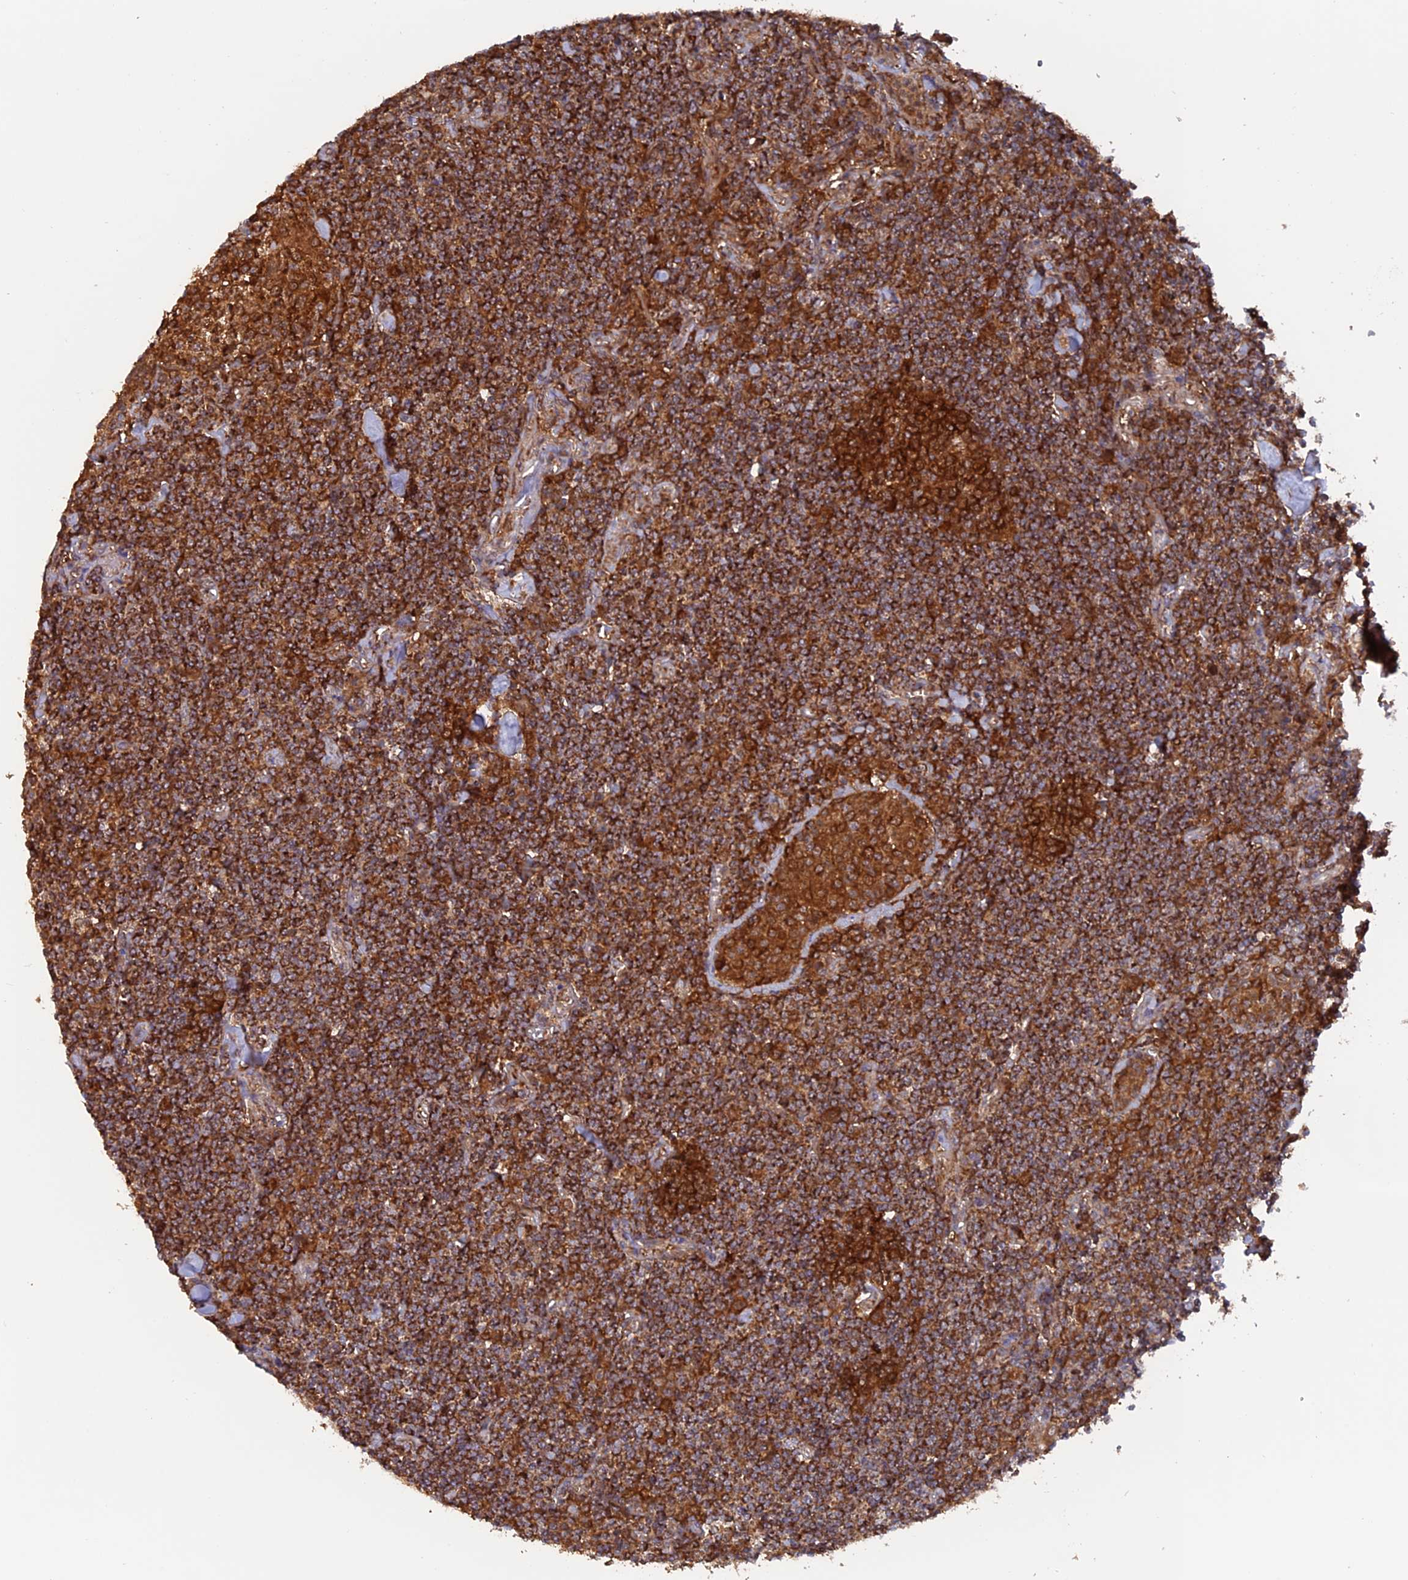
{"staining": {"intensity": "strong", "quantity": ">75%", "location": "cytoplasmic/membranous"}, "tissue": "lymphoma", "cell_type": "Tumor cells", "image_type": "cancer", "snomed": [{"axis": "morphology", "description": "Malignant lymphoma, non-Hodgkin's type, Low grade"}, {"axis": "topography", "description": "Lung"}], "caption": "Strong cytoplasmic/membranous protein positivity is identified in approximately >75% of tumor cells in malignant lymphoma, non-Hodgkin's type (low-grade). (DAB (3,3'-diaminobenzidine) IHC, brown staining for protein, blue staining for nuclei).", "gene": "DTYMK", "patient": {"sex": "female", "age": 71}}